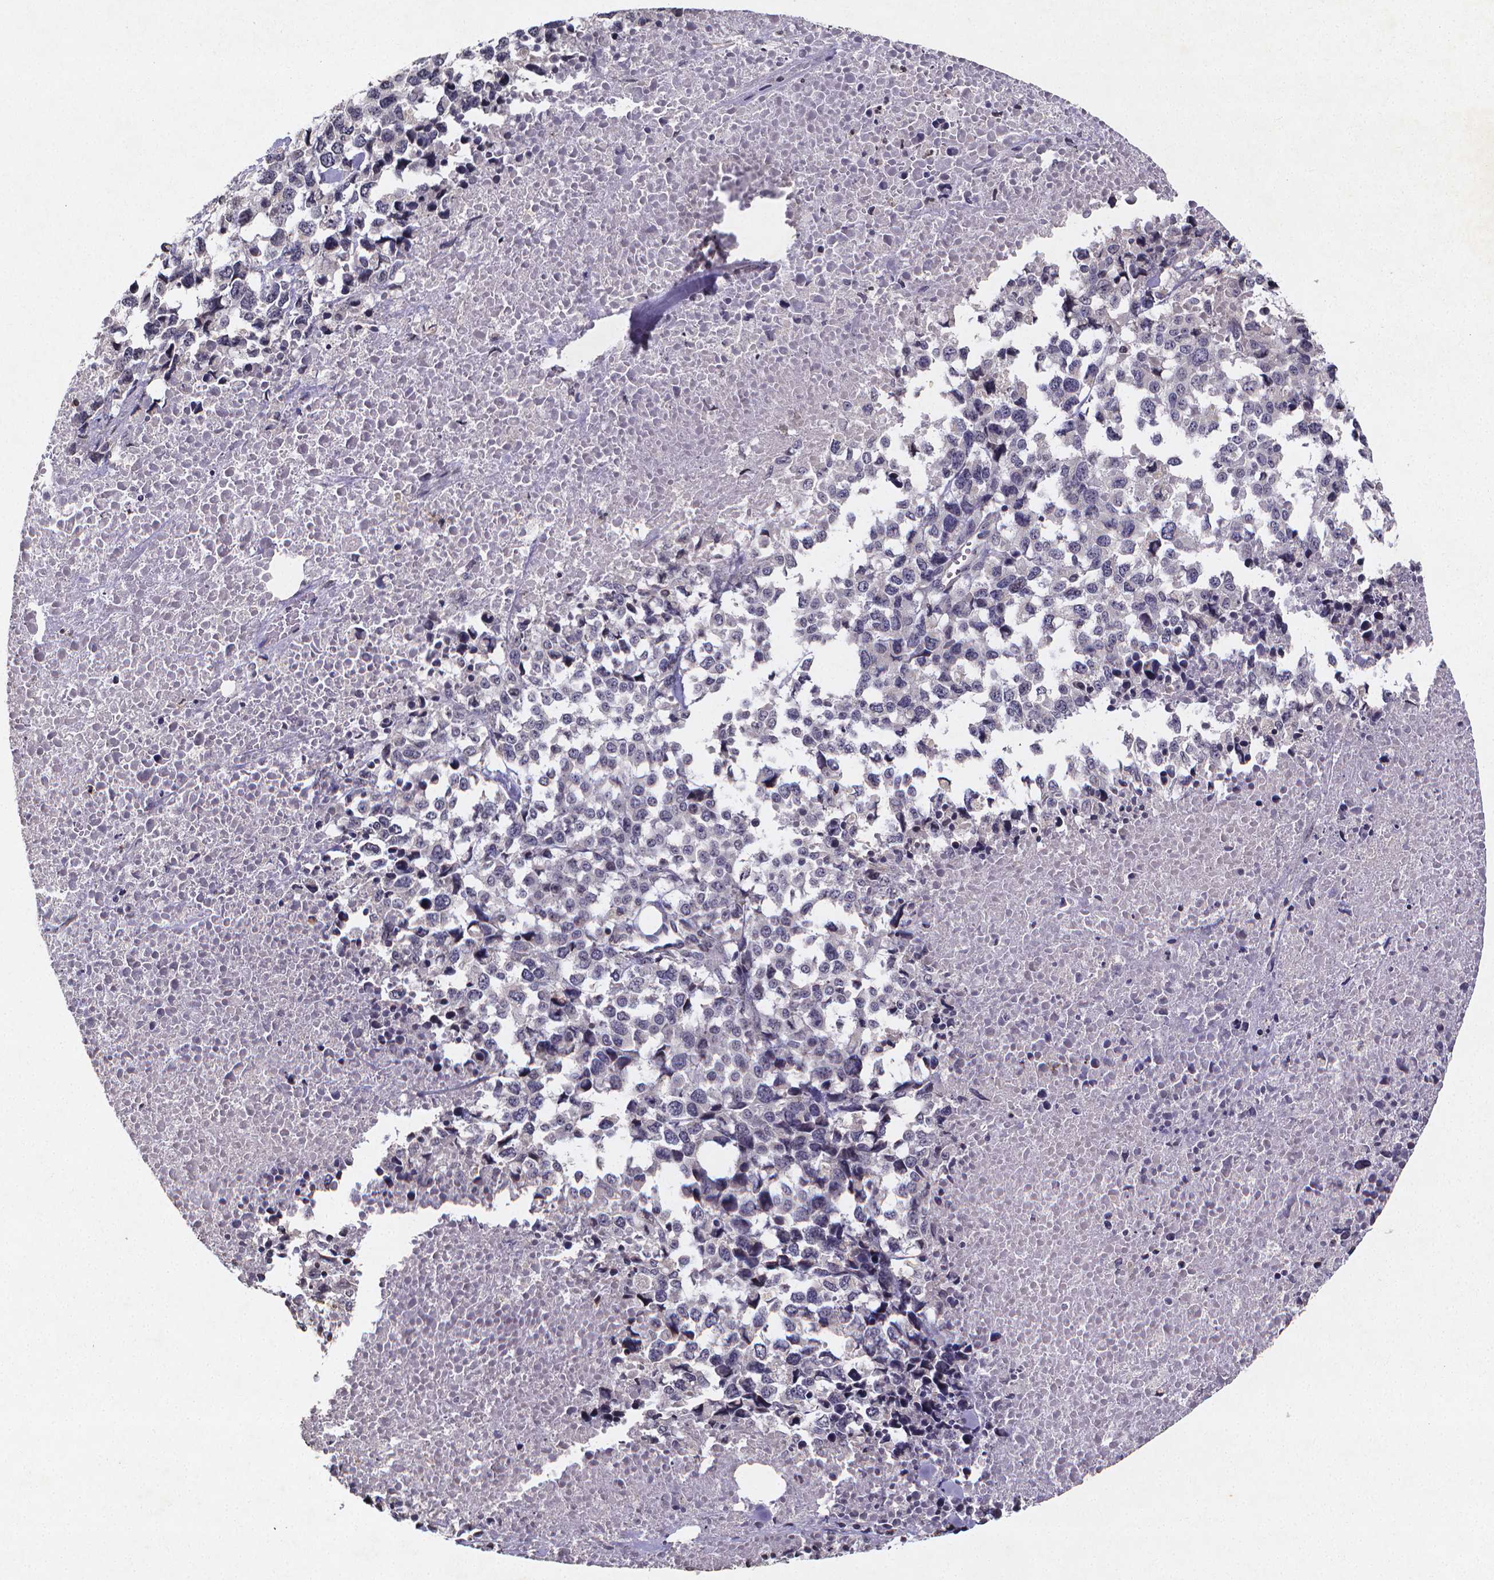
{"staining": {"intensity": "negative", "quantity": "none", "location": "none"}, "tissue": "melanoma", "cell_type": "Tumor cells", "image_type": "cancer", "snomed": [{"axis": "morphology", "description": "Malignant melanoma, Metastatic site"}, {"axis": "topography", "description": "Skin"}], "caption": "Melanoma was stained to show a protein in brown. There is no significant positivity in tumor cells.", "gene": "TP73", "patient": {"sex": "male", "age": 84}}